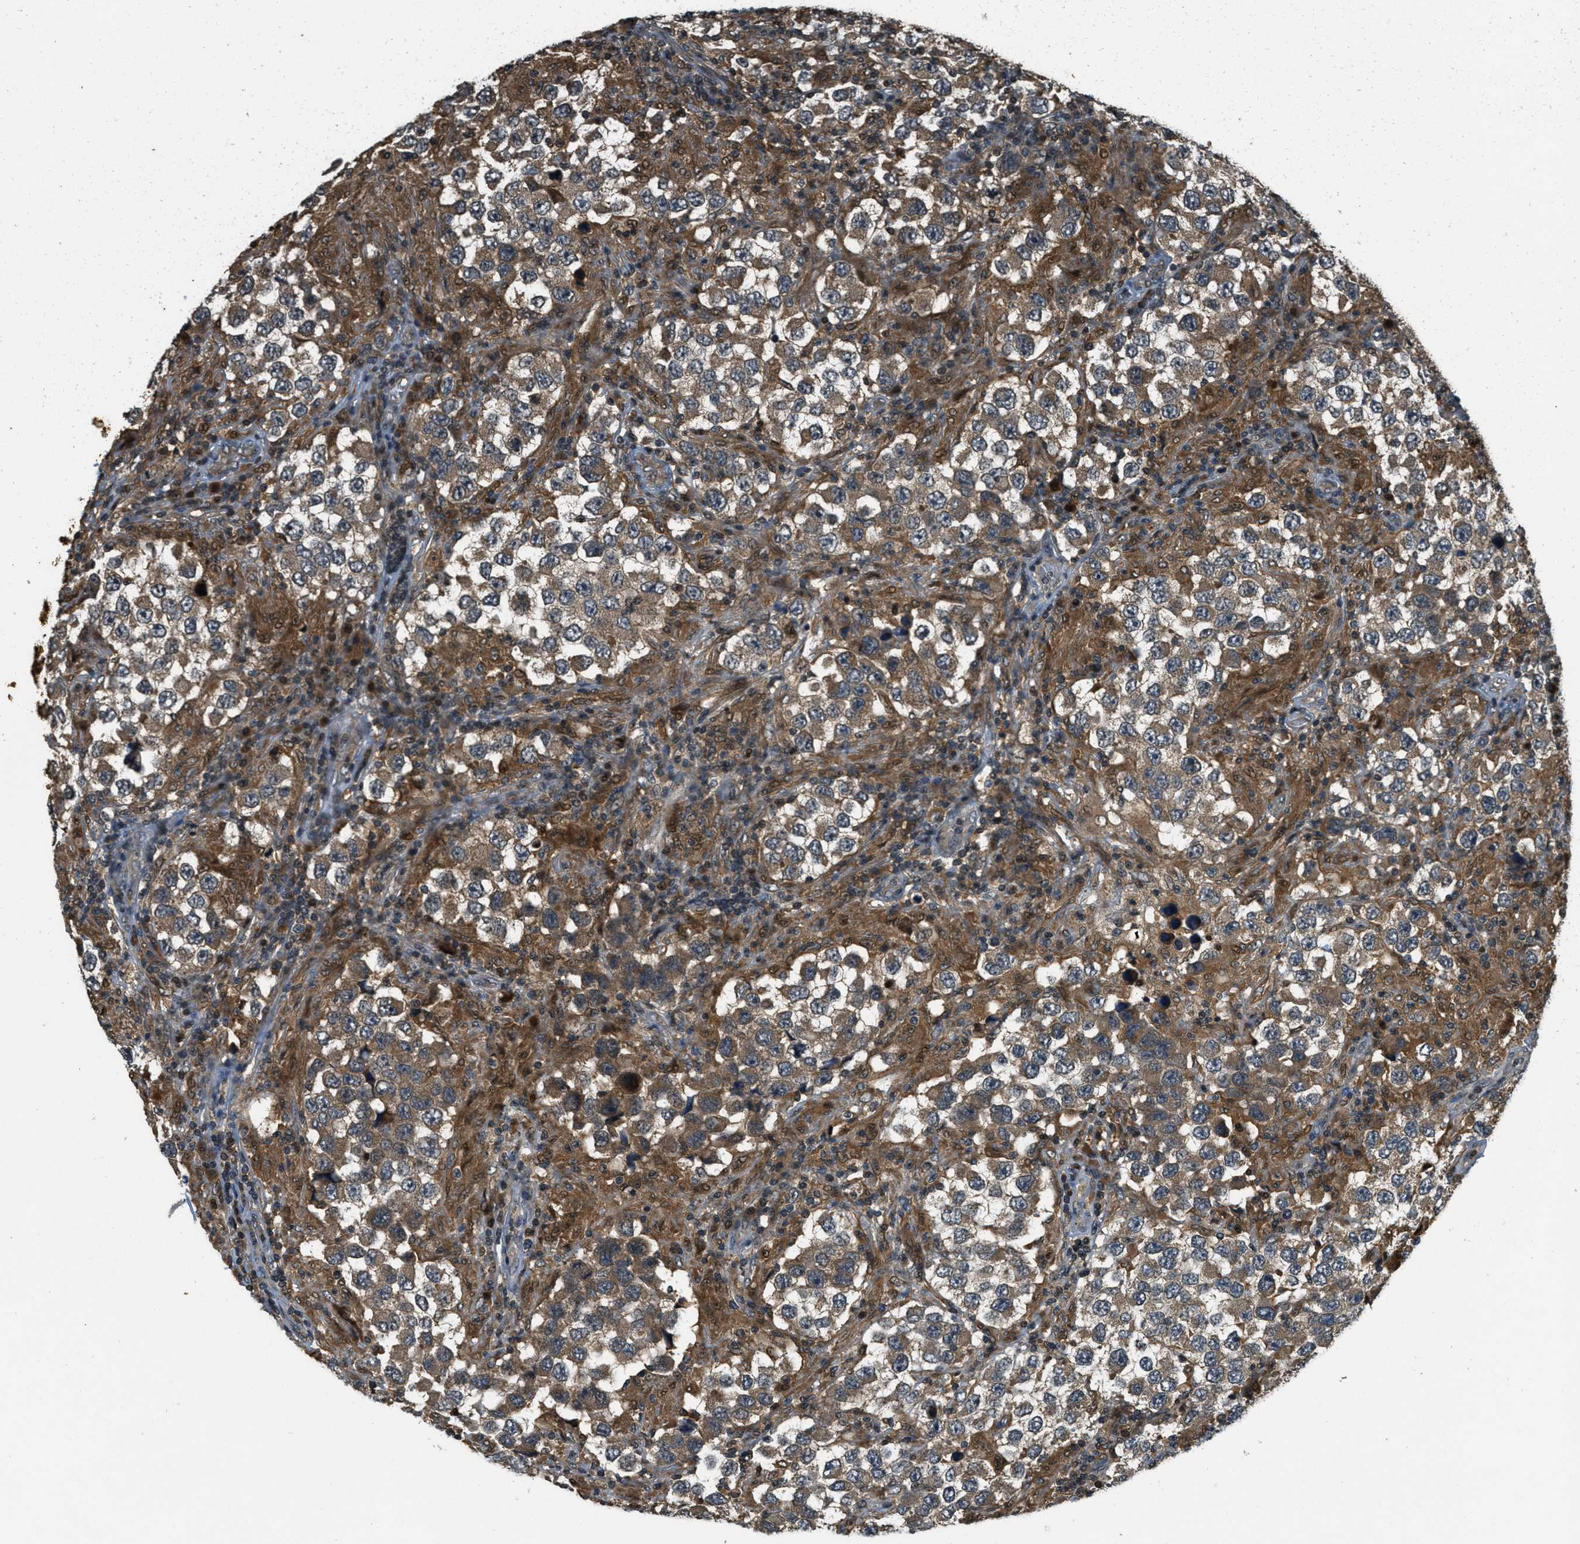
{"staining": {"intensity": "moderate", "quantity": ">75%", "location": "cytoplasmic/membranous"}, "tissue": "testis cancer", "cell_type": "Tumor cells", "image_type": "cancer", "snomed": [{"axis": "morphology", "description": "Carcinoma, Embryonal, NOS"}, {"axis": "topography", "description": "Testis"}], "caption": "Testis embryonal carcinoma stained for a protein reveals moderate cytoplasmic/membranous positivity in tumor cells.", "gene": "ATG7", "patient": {"sex": "male", "age": 21}}